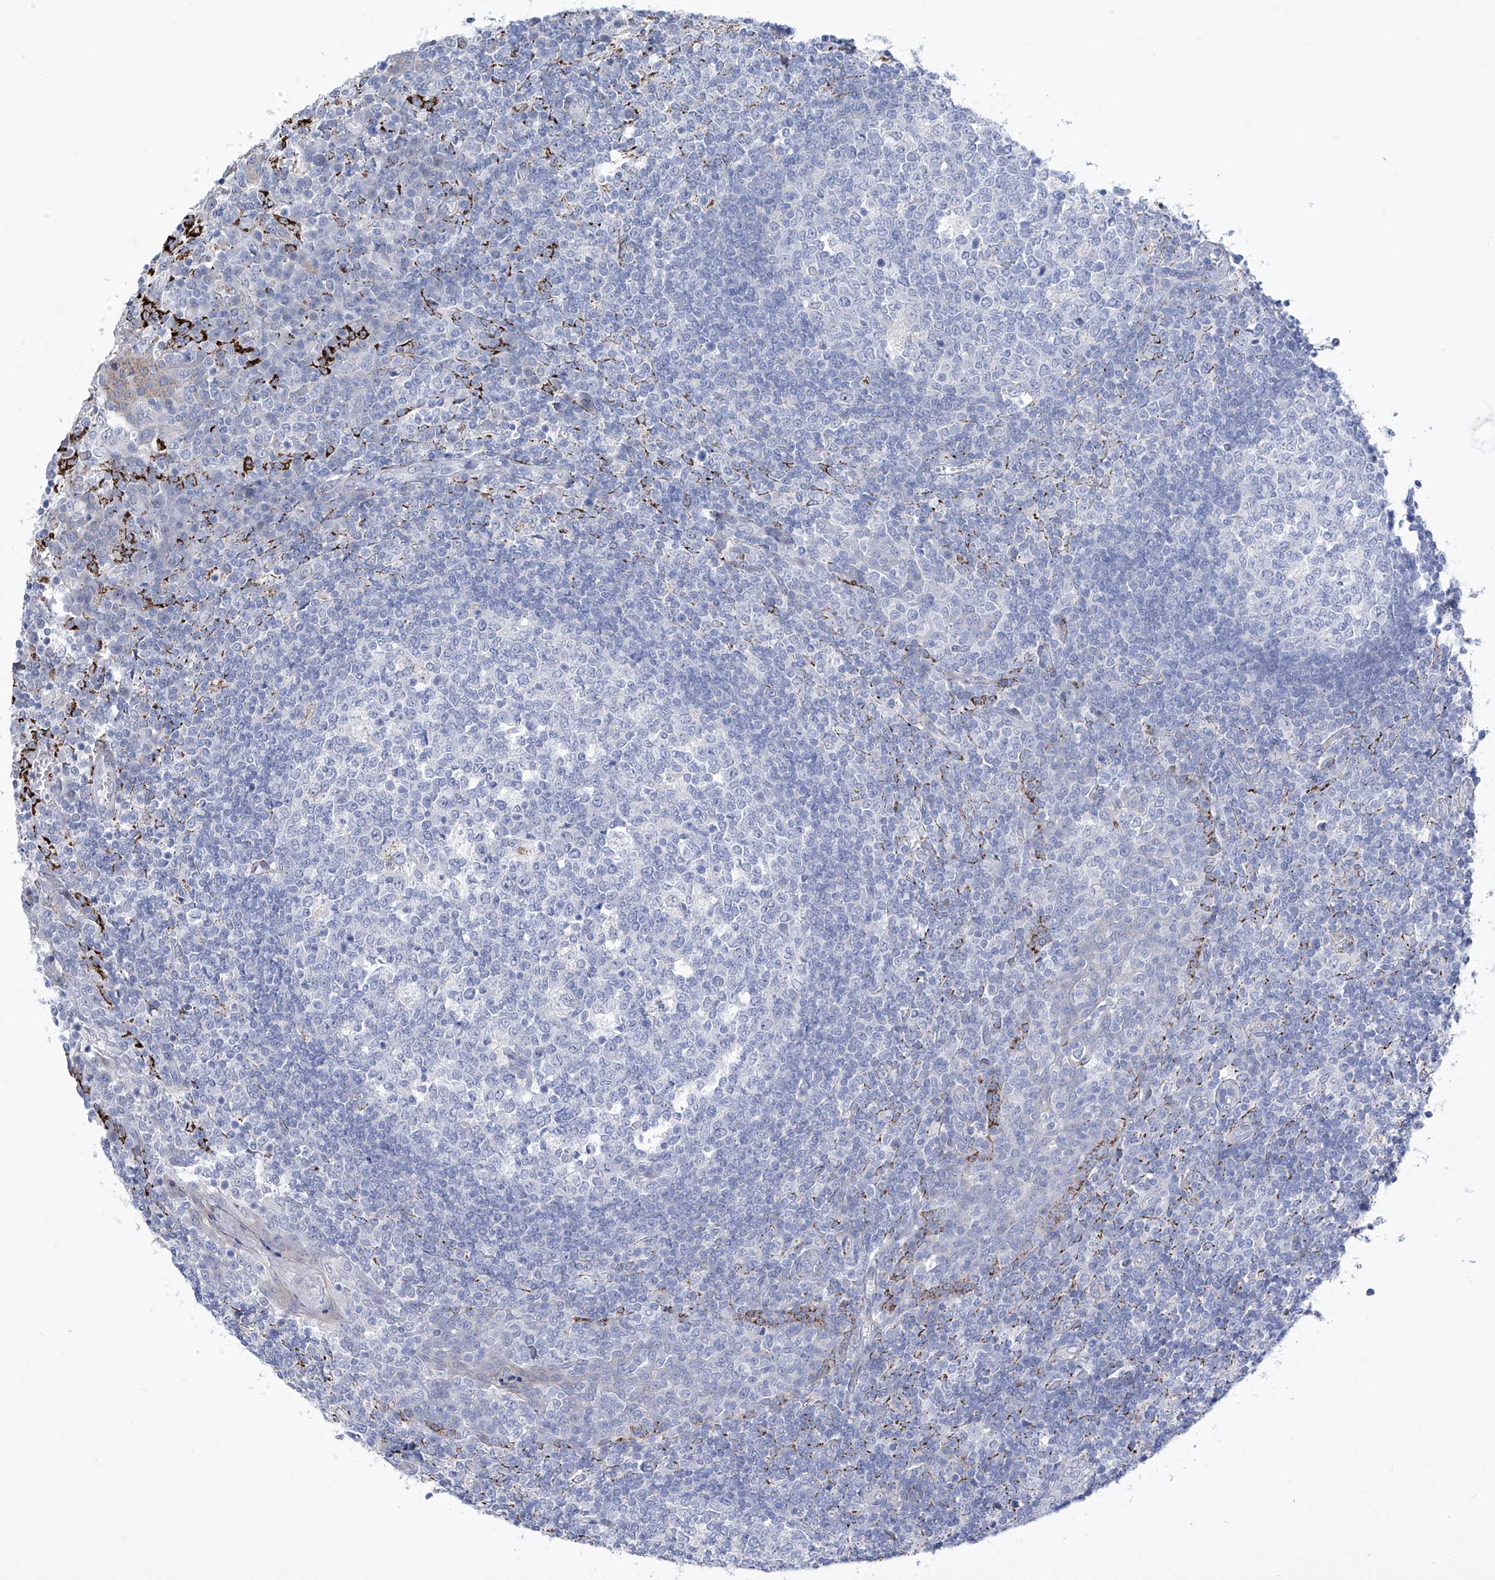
{"staining": {"intensity": "negative", "quantity": "none", "location": "none"}, "tissue": "tonsil", "cell_type": "Germinal center cells", "image_type": "normal", "snomed": [{"axis": "morphology", "description": "Normal tissue, NOS"}, {"axis": "topography", "description": "Tonsil"}], "caption": "IHC micrograph of normal human tonsil stained for a protein (brown), which shows no expression in germinal center cells.", "gene": "C1orf87", "patient": {"sex": "female", "age": 19}}